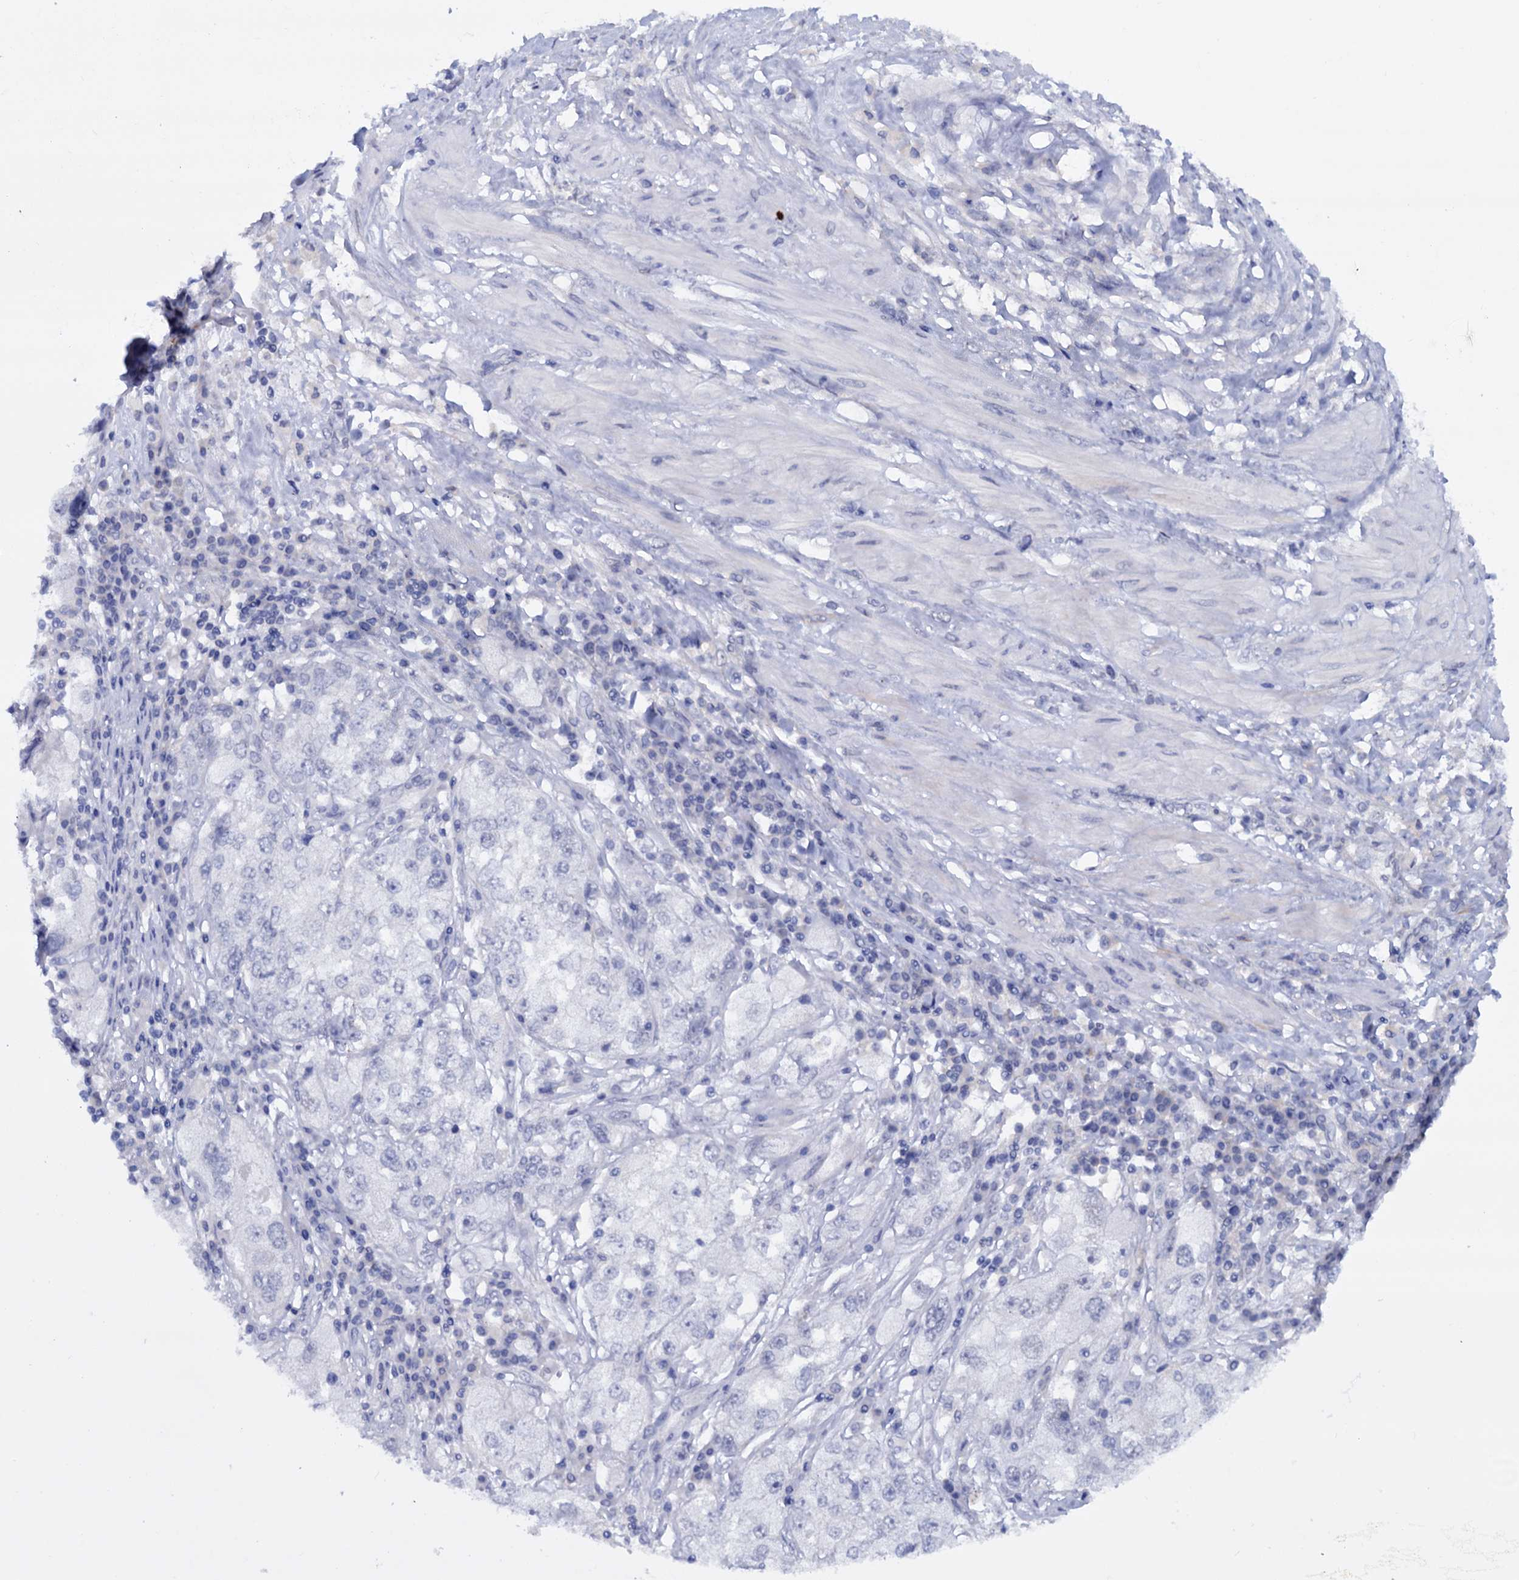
{"staining": {"intensity": "negative", "quantity": "none", "location": "none"}, "tissue": "endometrial cancer", "cell_type": "Tumor cells", "image_type": "cancer", "snomed": [{"axis": "morphology", "description": "Adenocarcinoma, NOS"}, {"axis": "topography", "description": "Endometrium"}], "caption": "A micrograph of human adenocarcinoma (endometrial) is negative for staining in tumor cells.", "gene": "TBC1D12", "patient": {"sex": "female", "age": 49}}